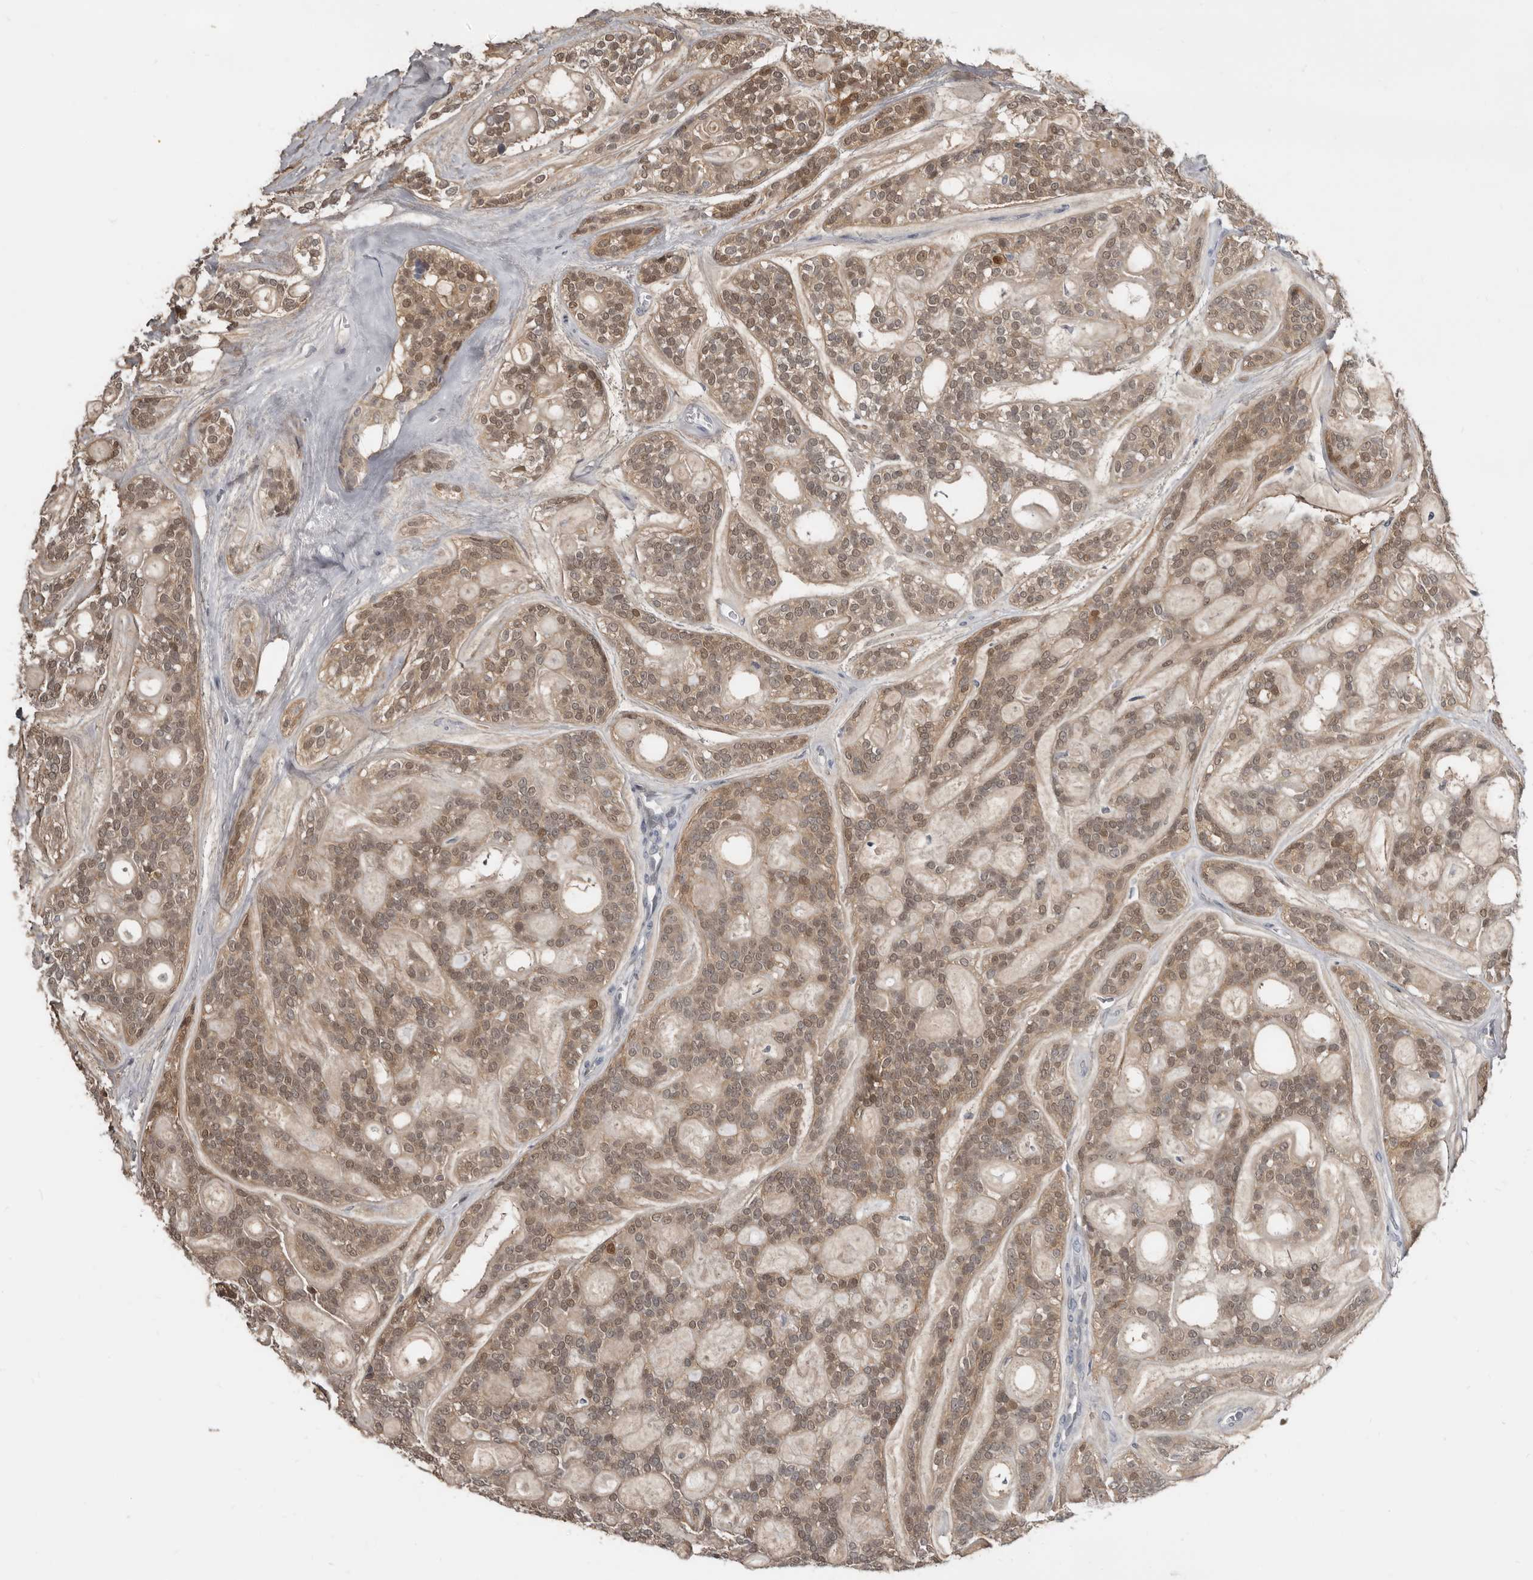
{"staining": {"intensity": "moderate", "quantity": ">75%", "location": "cytoplasmic/membranous,nuclear"}, "tissue": "head and neck cancer", "cell_type": "Tumor cells", "image_type": "cancer", "snomed": [{"axis": "morphology", "description": "Adenocarcinoma, NOS"}, {"axis": "topography", "description": "Head-Neck"}], "caption": "An image of head and neck adenocarcinoma stained for a protein reveals moderate cytoplasmic/membranous and nuclear brown staining in tumor cells.", "gene": "RBKS", "patient": {"sex": "male", "age": 66}}